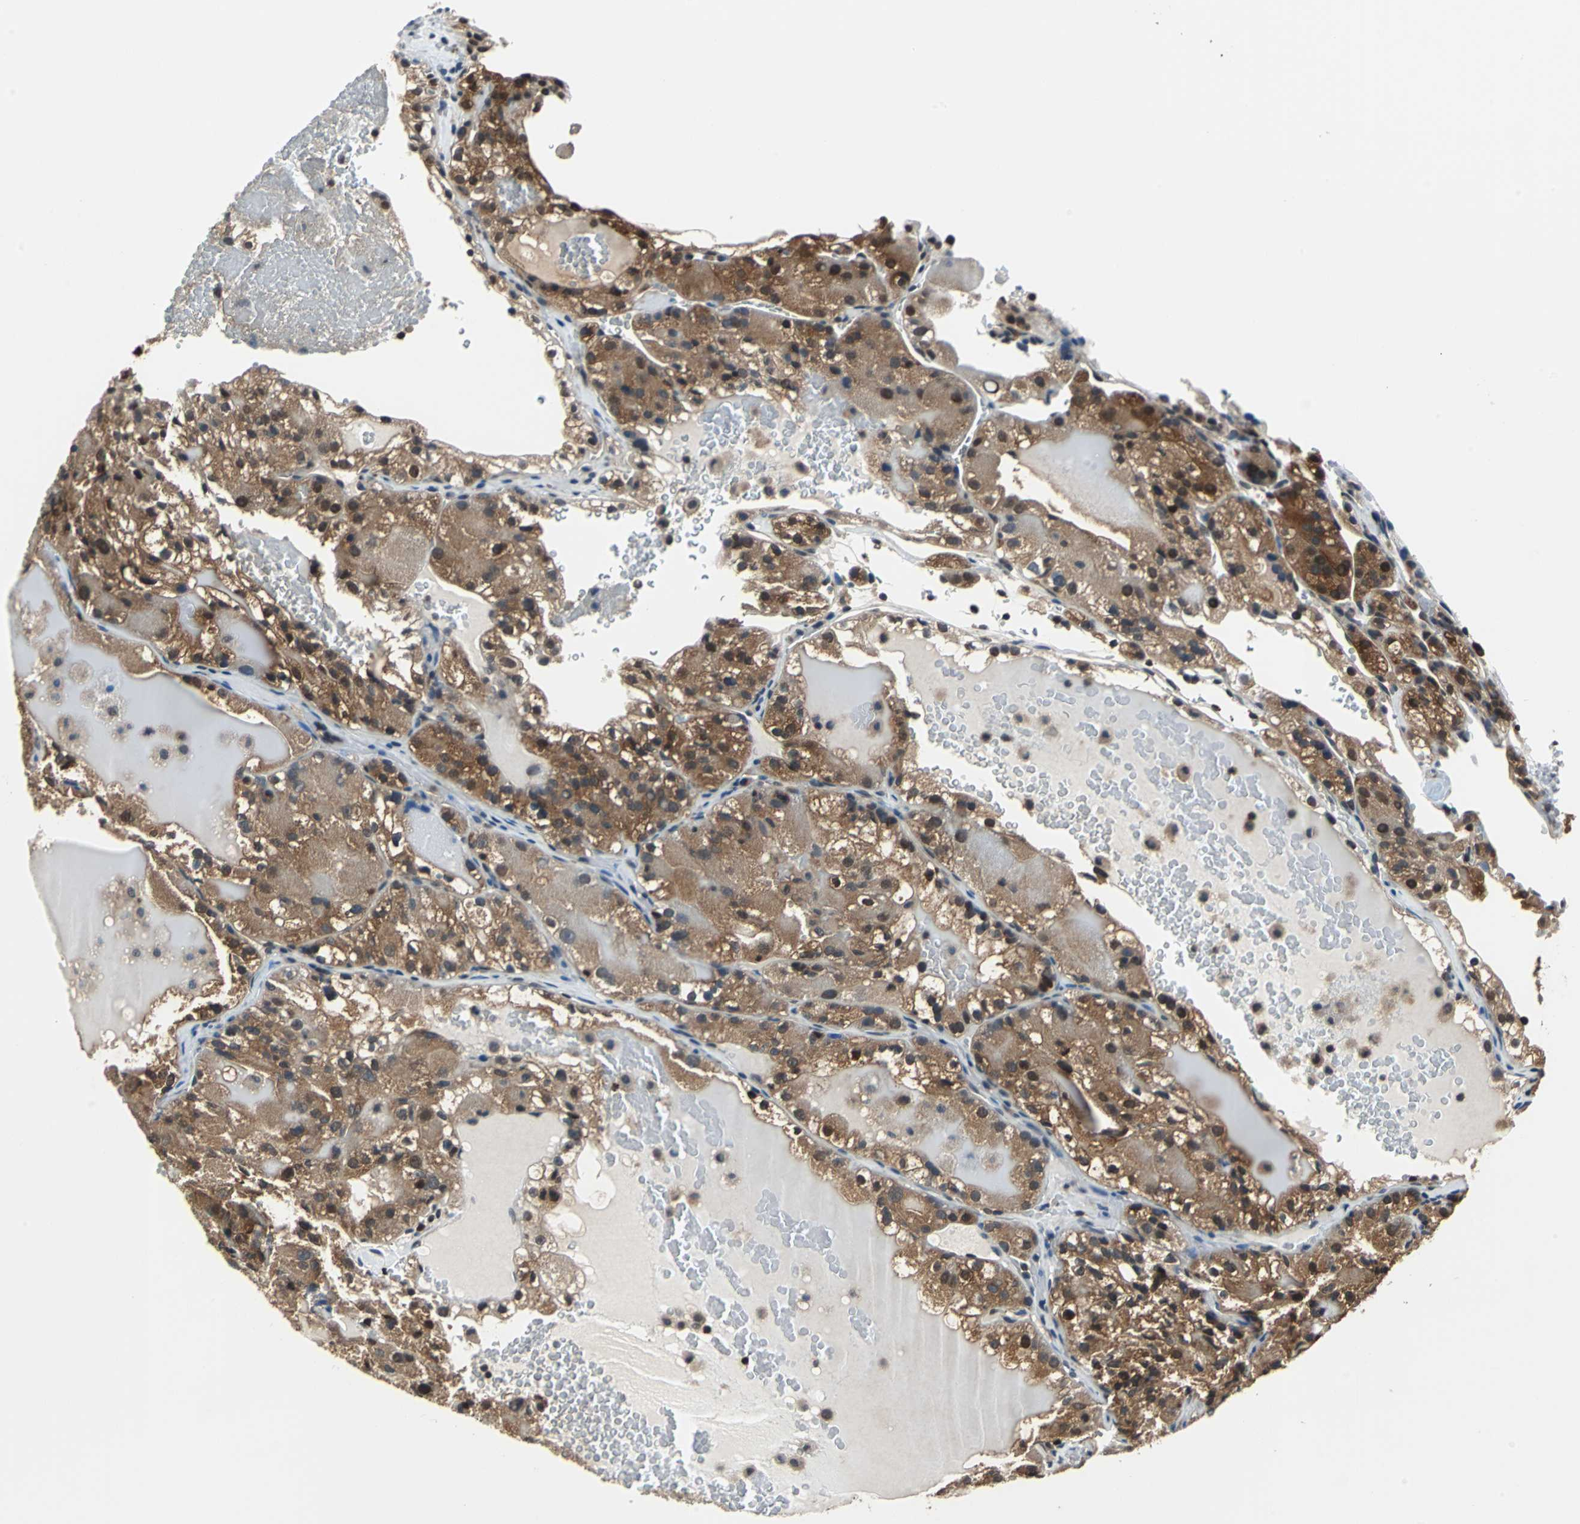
{"staining": {"intensity": "strong", "quantity": "25%-75%", "location": "cytoplasmic/membranous,nuclear"}, "tissue": "renal cancer", "cell_type": "Tumor cells", "image_type": "cancer", "snomed": [{"axis": "morphology", "description": "Normal tissue, NOS"}, {"axis": "morphology", "description": "Adenocarcinoma, NOS"}, {"axis": "topography", "description": "Kidney"}], "caption": "Human renal cancer stained for a protein (brown) displays strong cytoplasmic/membranous and nuclear positive staining in about 25%-75% of tumor cells.", "gene": "PSME1", "patient": {"sex": "male", "age": 61}}